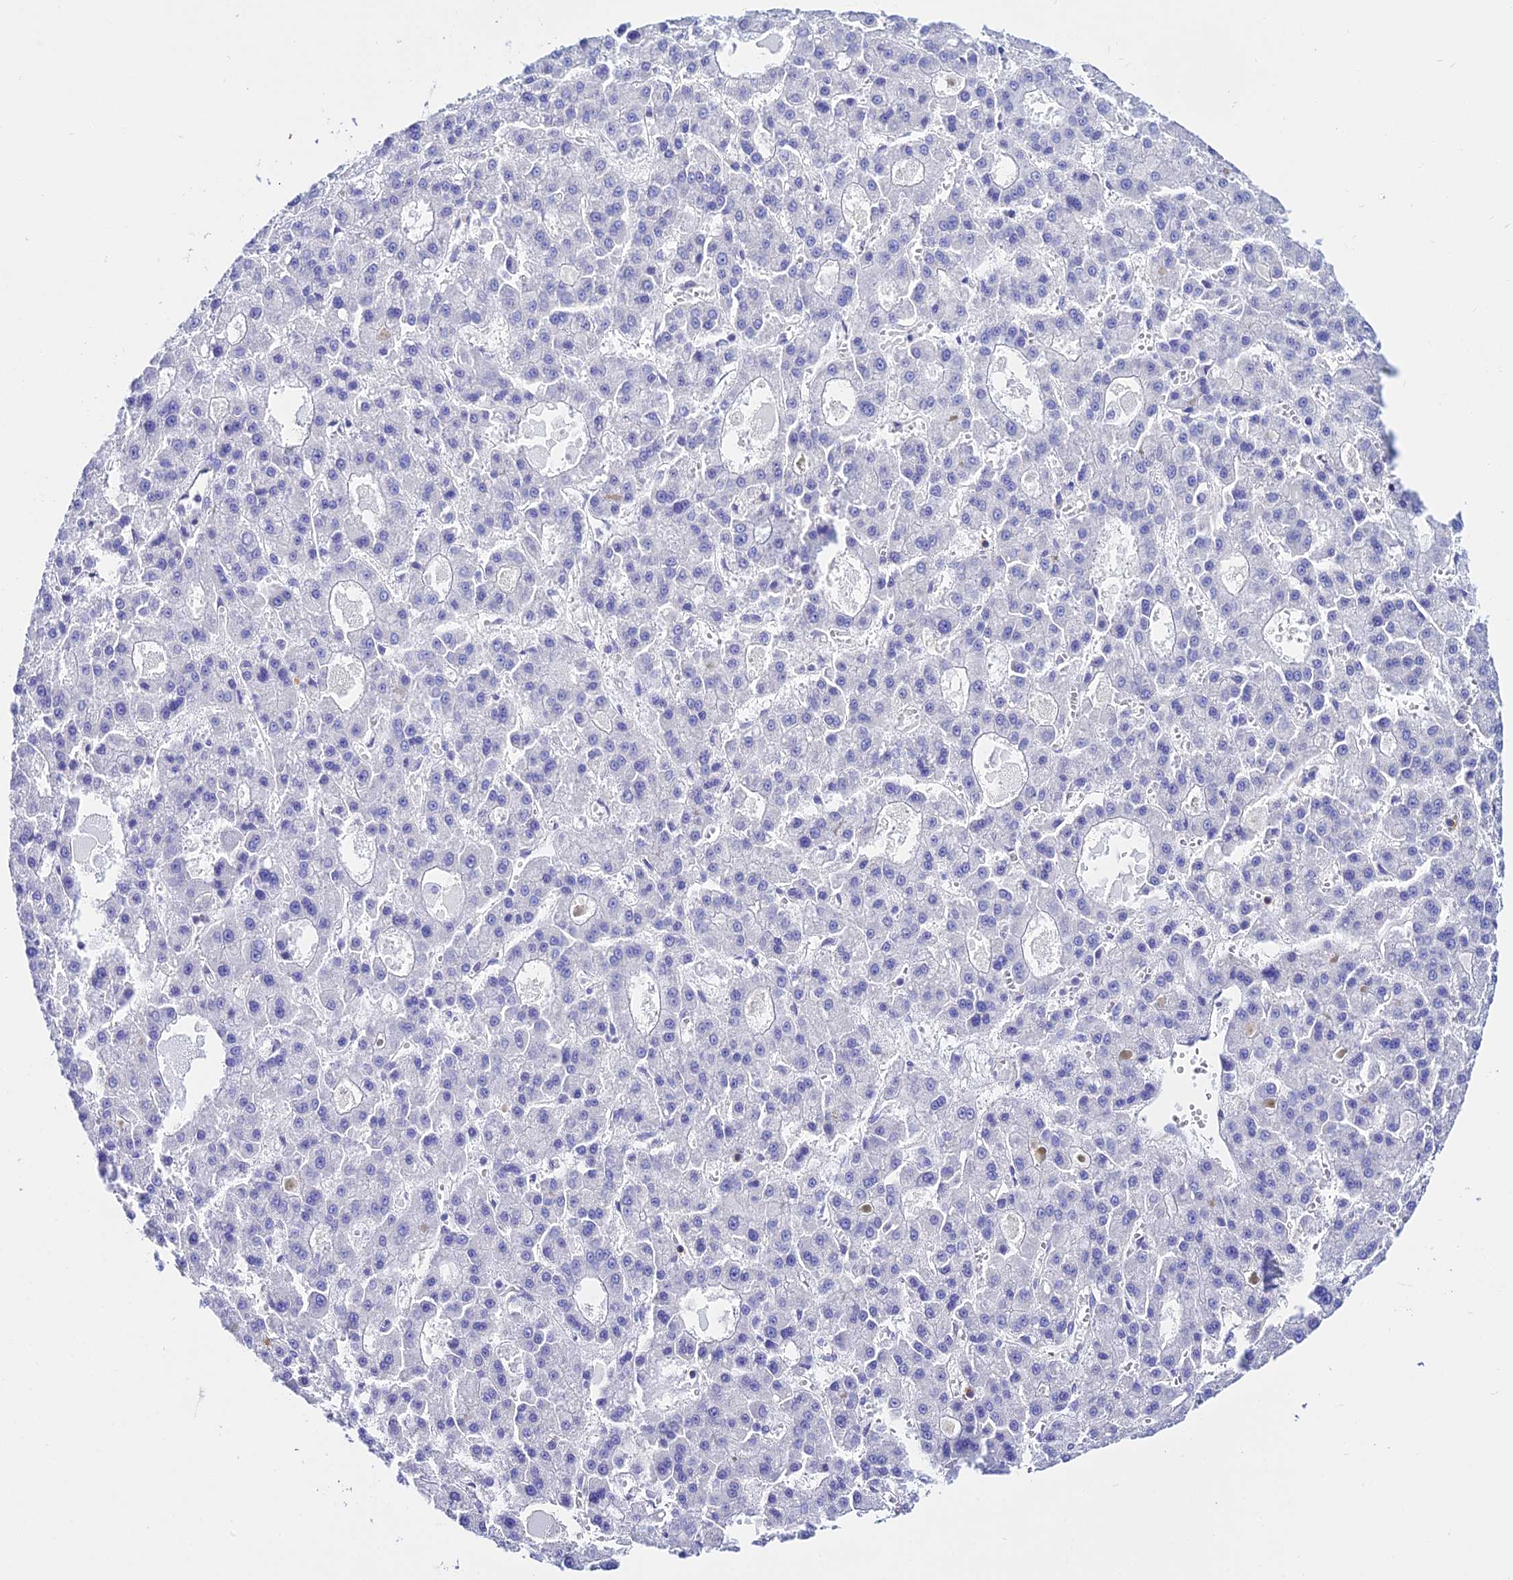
{"staining": {"intensity": "negative", "quantity": "none", "location": "none"}, "tissue": "liver cancer", "cell_type": "Tumor cells", "image_type": "cancer", "snomed": [{"axis": "morphology", "description": "Carcinoma, Hepatocellular, NOS"}, {"axis": "topography", "description": "Liver"}], "caption": "High magnification brightfield microscopy of hepatocellular carcinoma (liver) stained with DAB (3,3'-diaminobenzidine) (brown) and counterstained with hematoxylin (blue): tumor cells show no significant positivity.", "gene": "S100A16", "patient": {"sex": "male", "age": 70}}